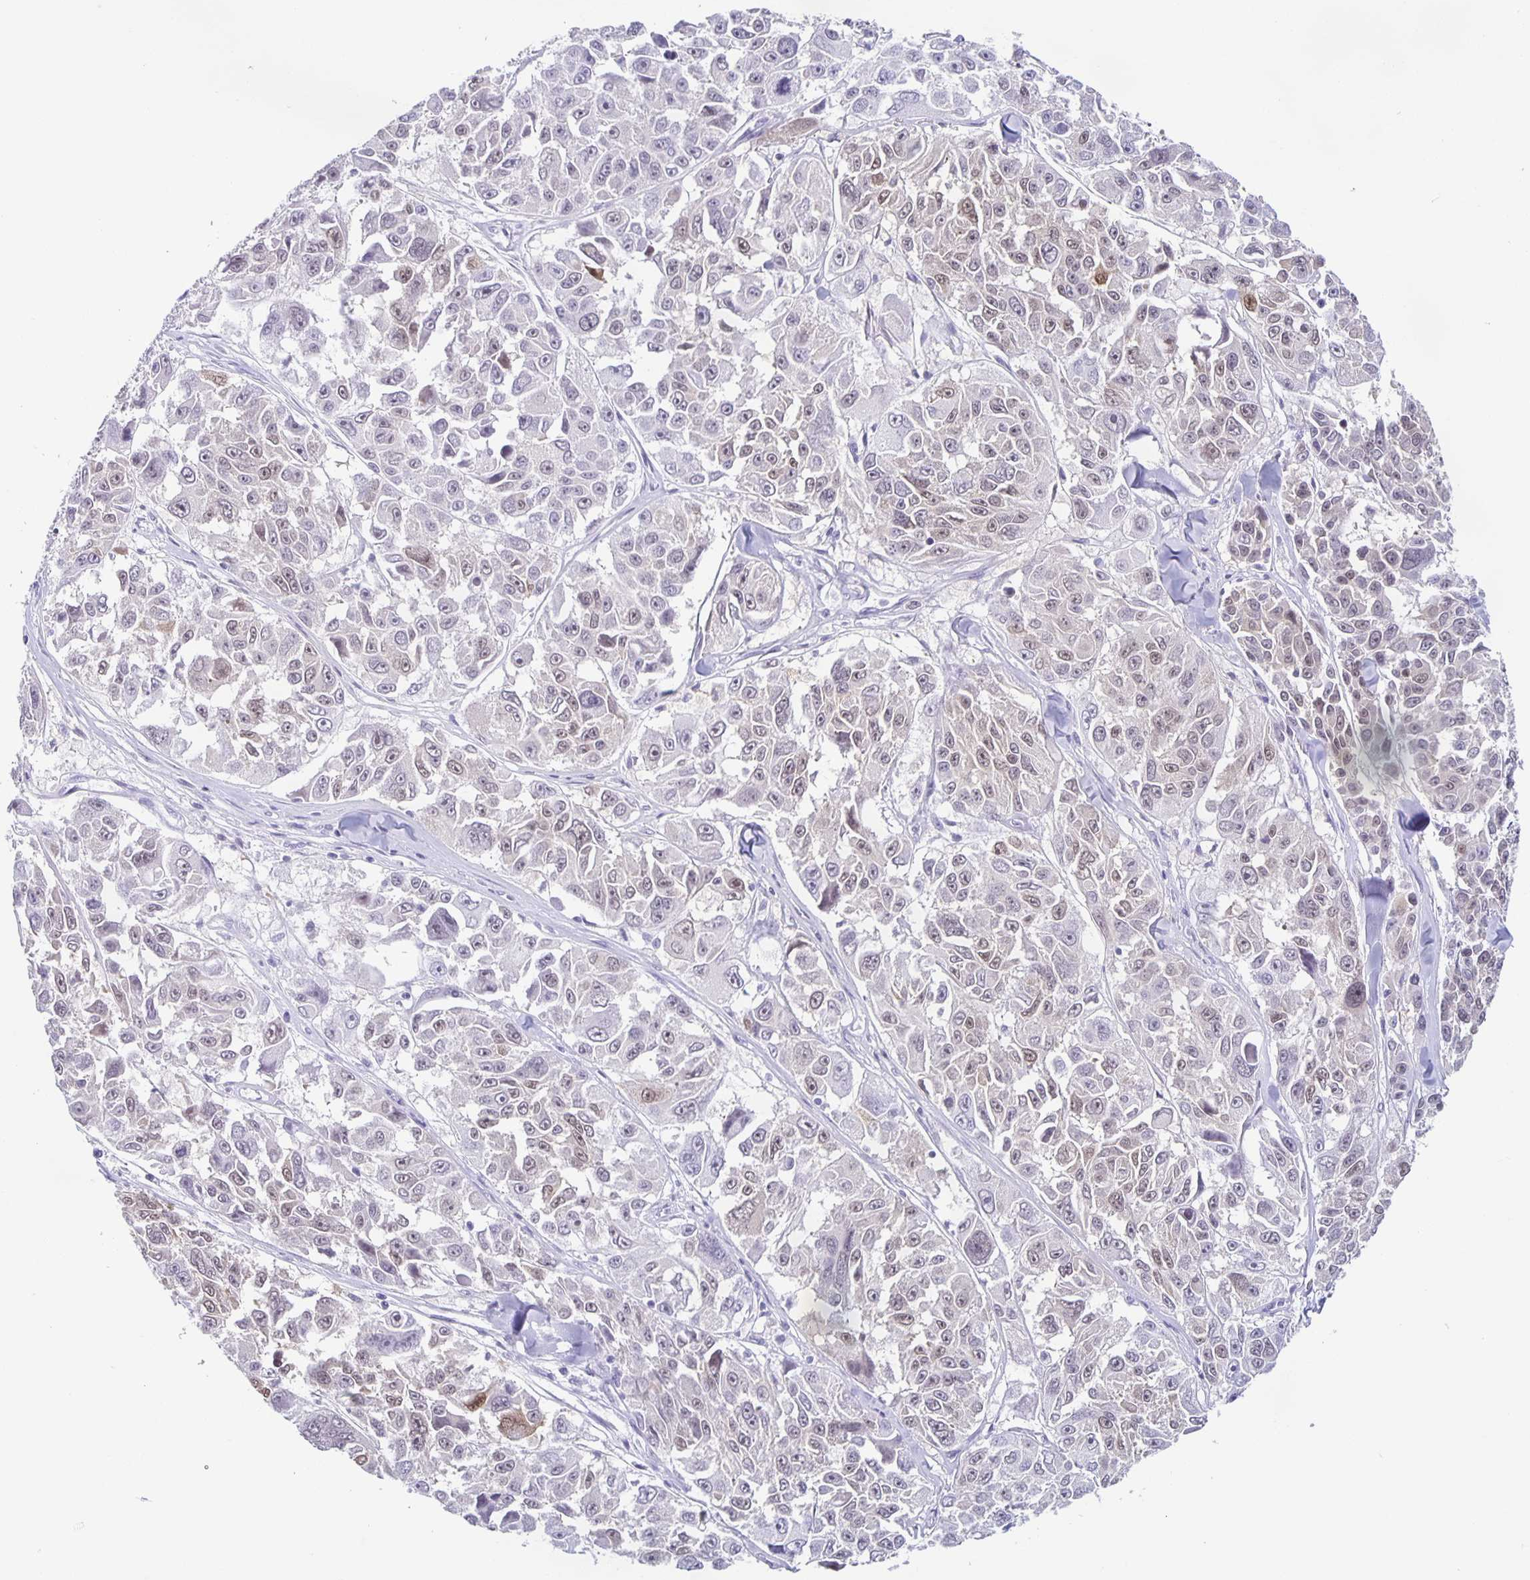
{"staining": {"intensity": "weak", "quantity": "<25%", "location": "nuclear"}, "tissue": "melanoma", "cell_type": "Tumor cells", "image_type": "cancer", "snomed": [{"axis": "morphology", "description": "Malignant melanoma, NOS"}, {"axis": "topography", "description": "Skin"}], "caption": "This is an IHC image of malignant melanoma. There is no positivity in tumor cells.", "gene": "TPPP", "patient": {"sex": "female", "age": 66}}